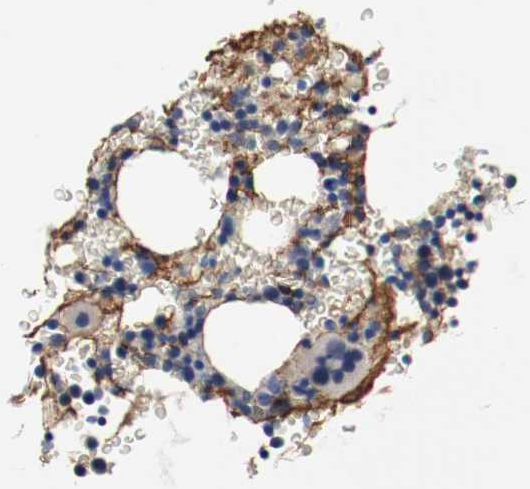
{"staining": {"intensity": "negative", "quantity": "none", "location": "none"}, "tissue": "bone marrow", "cell_type": "Hematopoietic cells", "image_type": "normal", "snomed": [{"axis": "morphology", "description": "Normal tissue, NOS"}, {"axis": "morphology", "description": "Inflammation, NOS"}, {"axis": "topography", "description": "Bone marrow"}], "caption": "Immunohistochemical staining of normal human bone marrow demonstrates no significant positivity in hematopoietic cells. (DAB IHC visualized using brightfield microscopy, high magnification).", "gene": "TNC", "patient": {"sex": "male", "age": 22}}